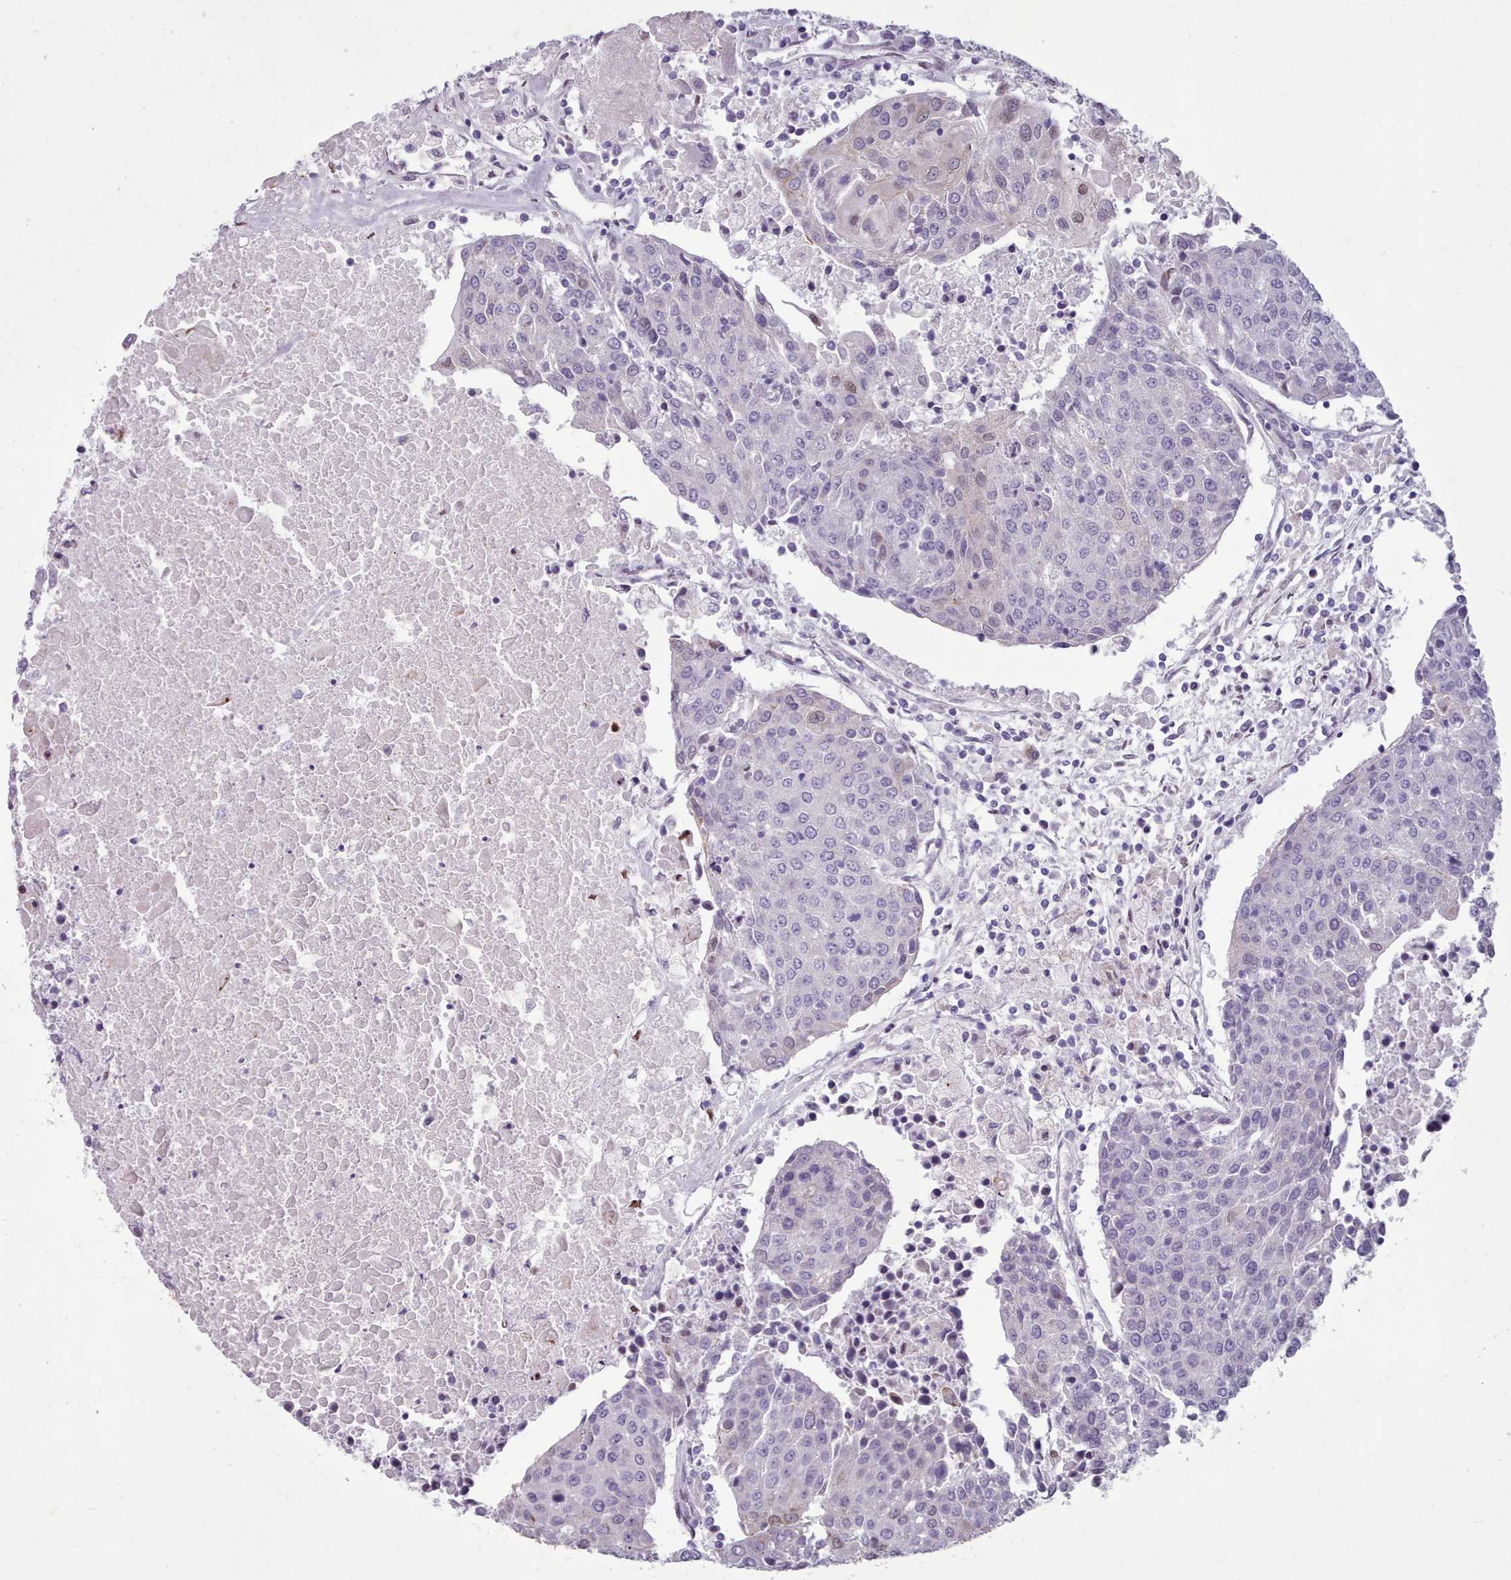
{"staining": {"intensity": "moderate", "quantity": "<25%", "location": "nuclear"}, "tissue": "urothelial cancer", "cell_type": "Tumor cells", "image_type": "cancer", "snomed": [{"axis": "morphology", "description": "Urothelial carcinoma, High grade"}, {"axis": "topography", "description": "Urinary bladder"}], "caption": "Urothelial cancer stained with DAB (3,3'-diaminobenzidine) immunohistochemistry exhibits low levels of moderate nuclear positivity in about <25% of tumor cells. (brown staining indicates protein expression, while blue staining denotes nuclei).", "gene": "KCNT2", "patient": {"sex": "female", "age": 85}}